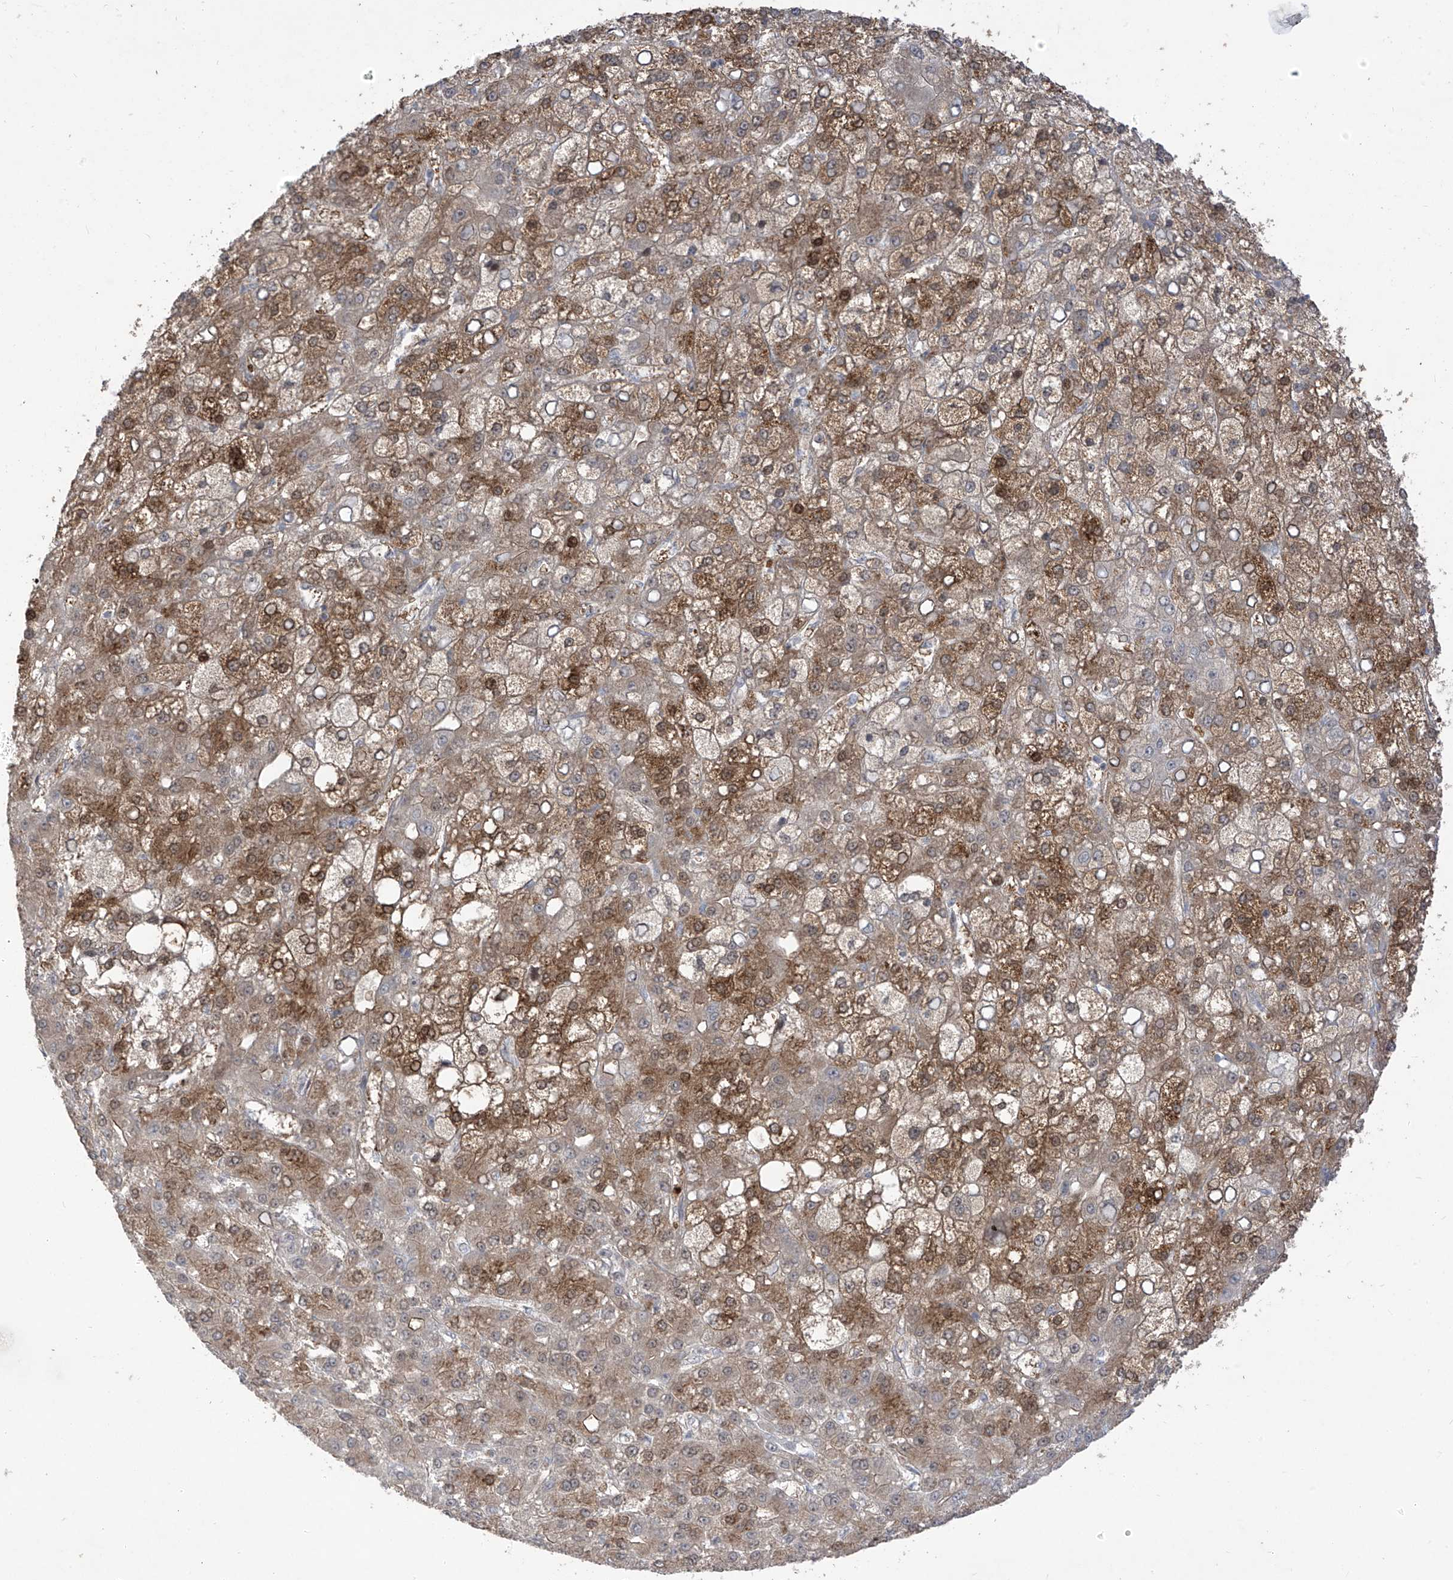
{"staining": {"intensity": "moderate", "quantity": ">75%", "location": "cytoplasmic/membranous"}, "tissue": "liver cancer", "cell_type": "Tumor cells", "image_type": "cancer", "snomed": [{"axis": "morphology", "description": "Carcinoma, Hepatocellular, NOS"}, {"axis": "topography", "description": "Liver"}], "caption": "A high-resolution histopathology image shows immunohistochemistry (IHC) staining of liver cancer (hepatocellular carcinoma), which exhibits moderate cytoplasmic/membranous staining in about >75% of tumor cells.", "gene": "OGT", "patient": {"sex": "male", "age": 67}}